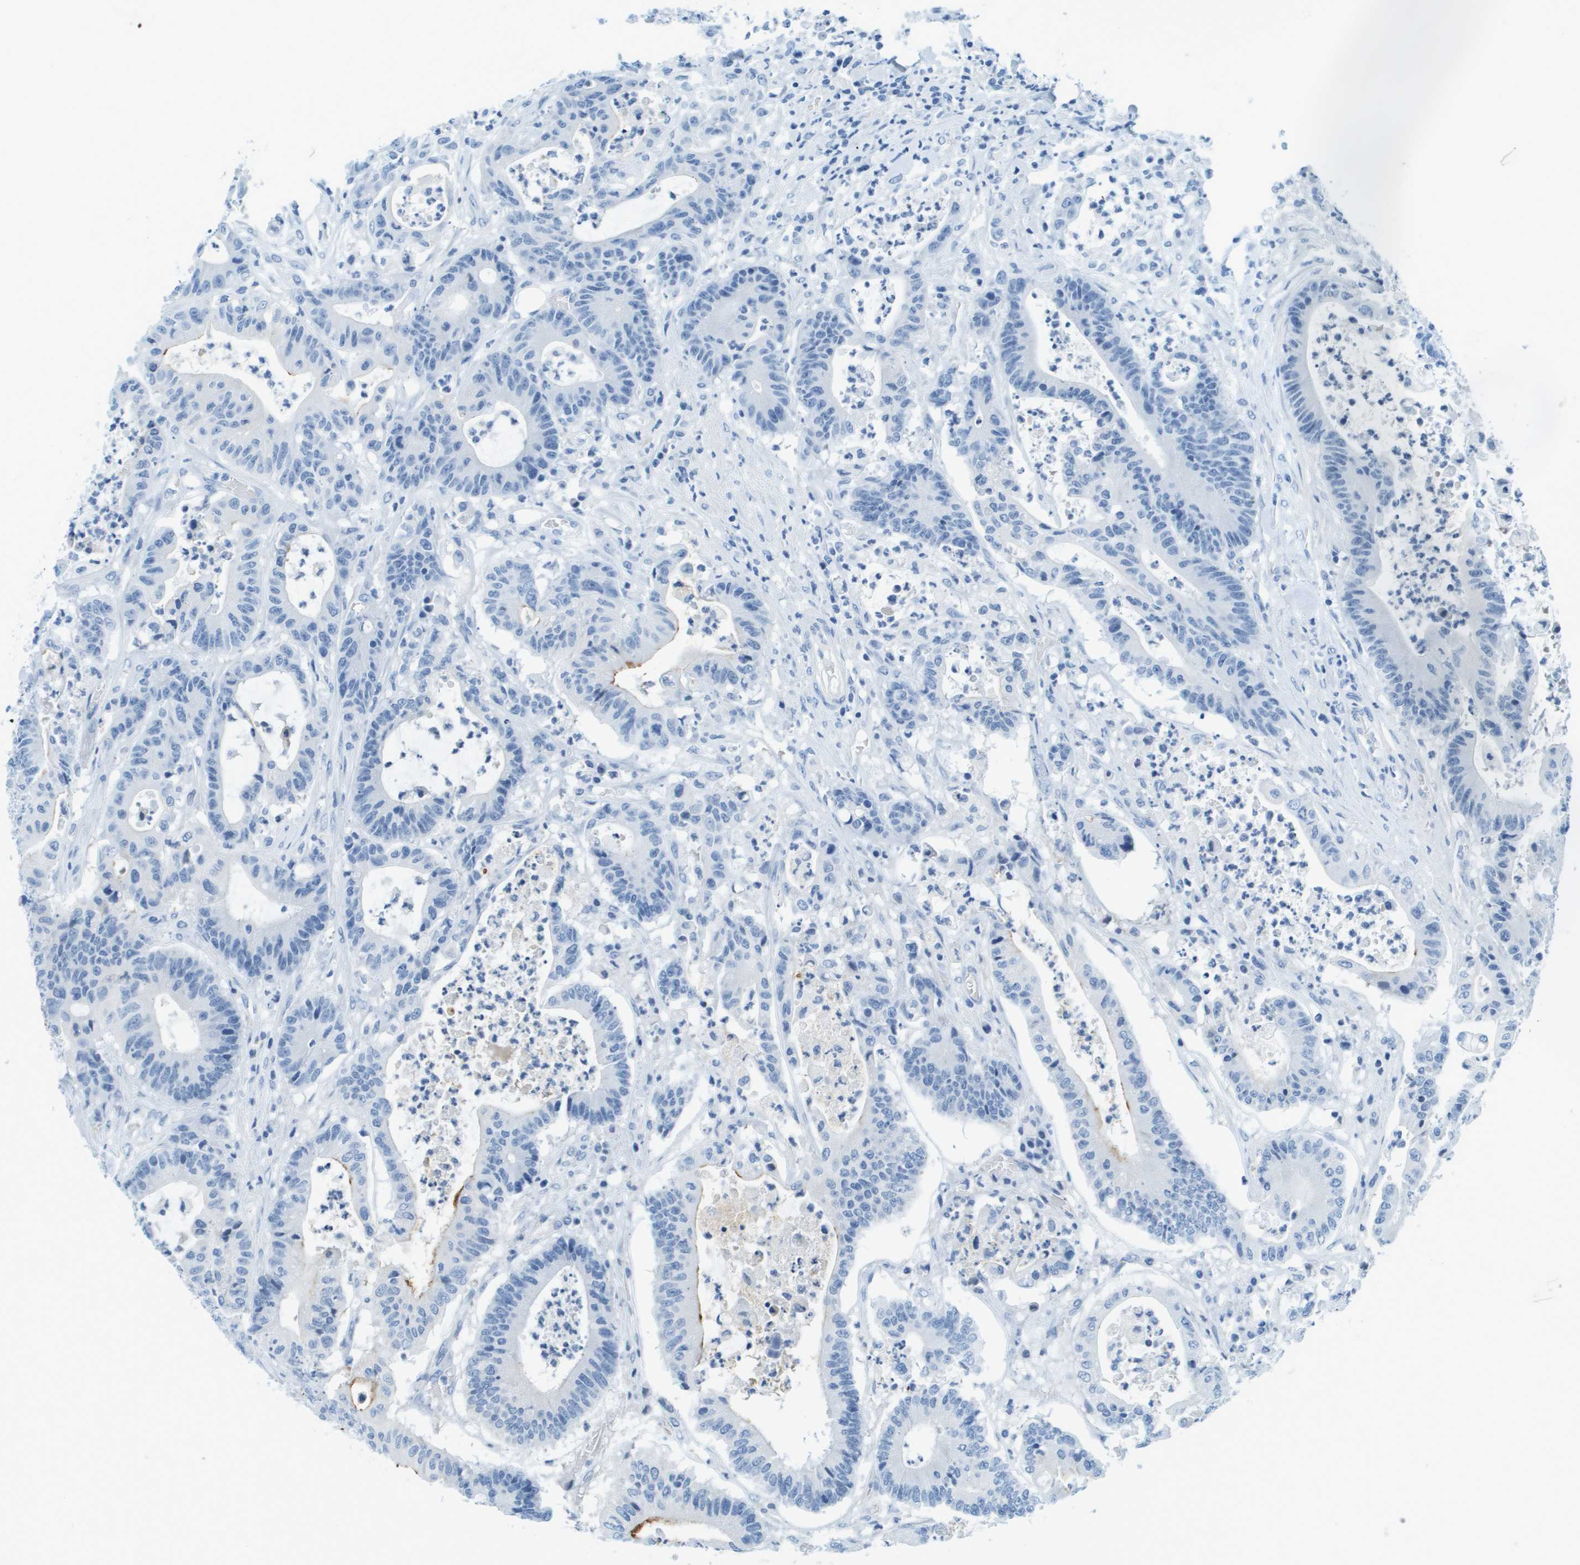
{"staining": {"intensity": "moderate", "quantity": "<25%", "location": "cytoplasmic/membranous"}, "tissue": "colorectal cancer", "cell_type": "Tumor cells", "image_type": "cancer", "snomed": [{"axis": "morphology", "description": "Adenocarcinoma, NOS"}, {"axis": "topography", "description": "Colon"}], "caption": "Immunohistochemistry of adenocarcinoma (colorectal) displays low levels of moderate cytoplasmic/membranous expression in approximately <25% of tumor cells.", "gene": "CDHR2", "patient": {"sex": "female", "age": 84}}